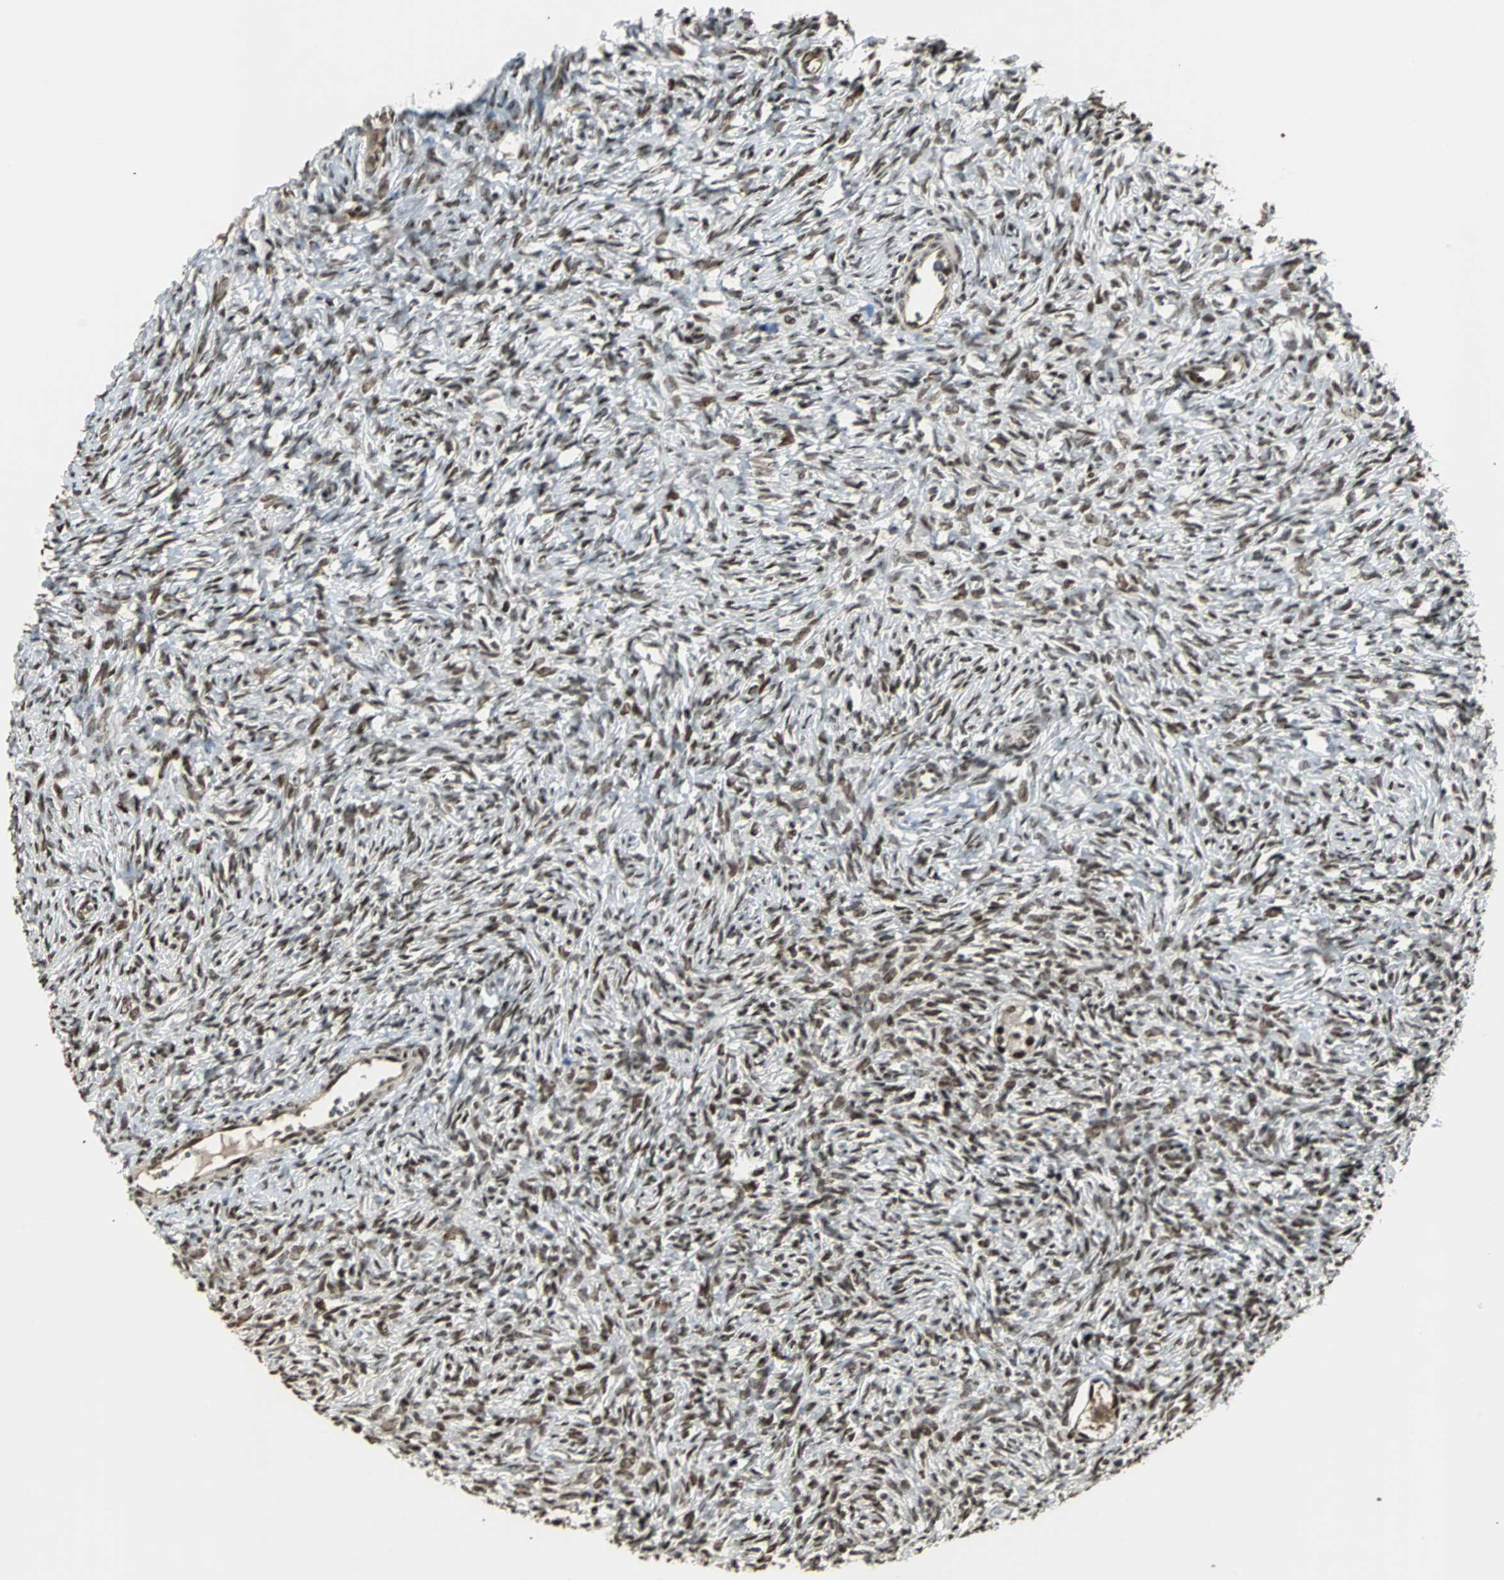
{"staining": {"intensity": "moderate", "quantity": ">75%", "location": "cytoplasmic/membranous,nuclear"}, "tissue": "ovary", "cell_type": "Follicle cells", "image_type": "normal", "snomed": [{"axis": "morphology", "description": "Normal tissue, NOS"}, {"axis": "topography", "description": "Ovary"}], "caption": "About >75% of follicle cells in normal ovary show moderate cytoplasmic/membranous,nuclear protein positivity as visualized by brown immunohistochemical staining.", "gene": "TAF5", "patient": {"sex": "female", "age": 35}}